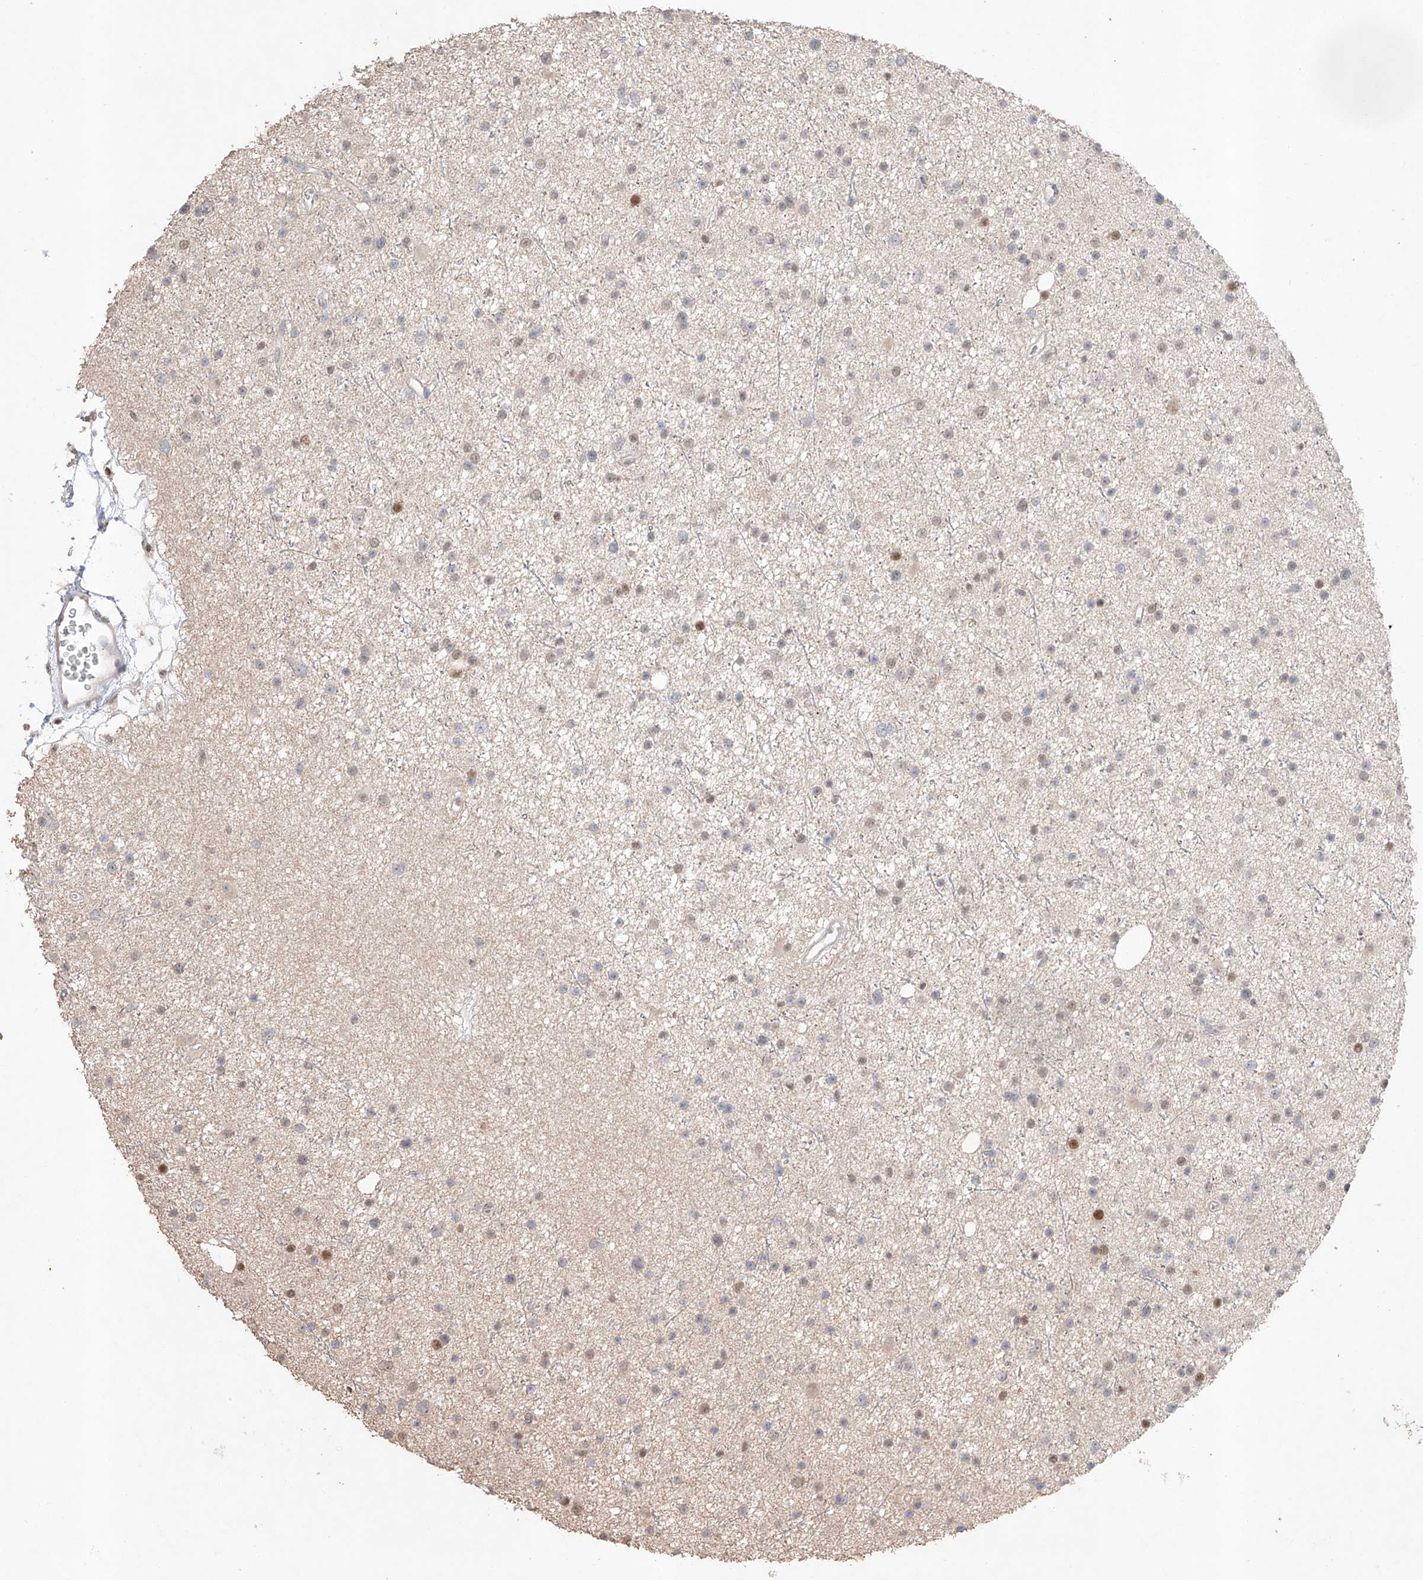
{"staining": {"intensity": "negative", "quantity": "none", "location": "none"}, "tissue": "glioma", "cell_type": "Tumor cells", "image_type": "cancer", "snomed": [{"axis": "morphology", "description": "Glioma, malignant, Low grade"}, {"axis": "topography", "description": "Cerebral cortex"}], "caption": "A histopathology image of malignant glioma (low-grade) stained for a protein exhibits no brown staining in tumor cells.", "gene": "APIP", "patient": {"sex": "female", "age": 39}}